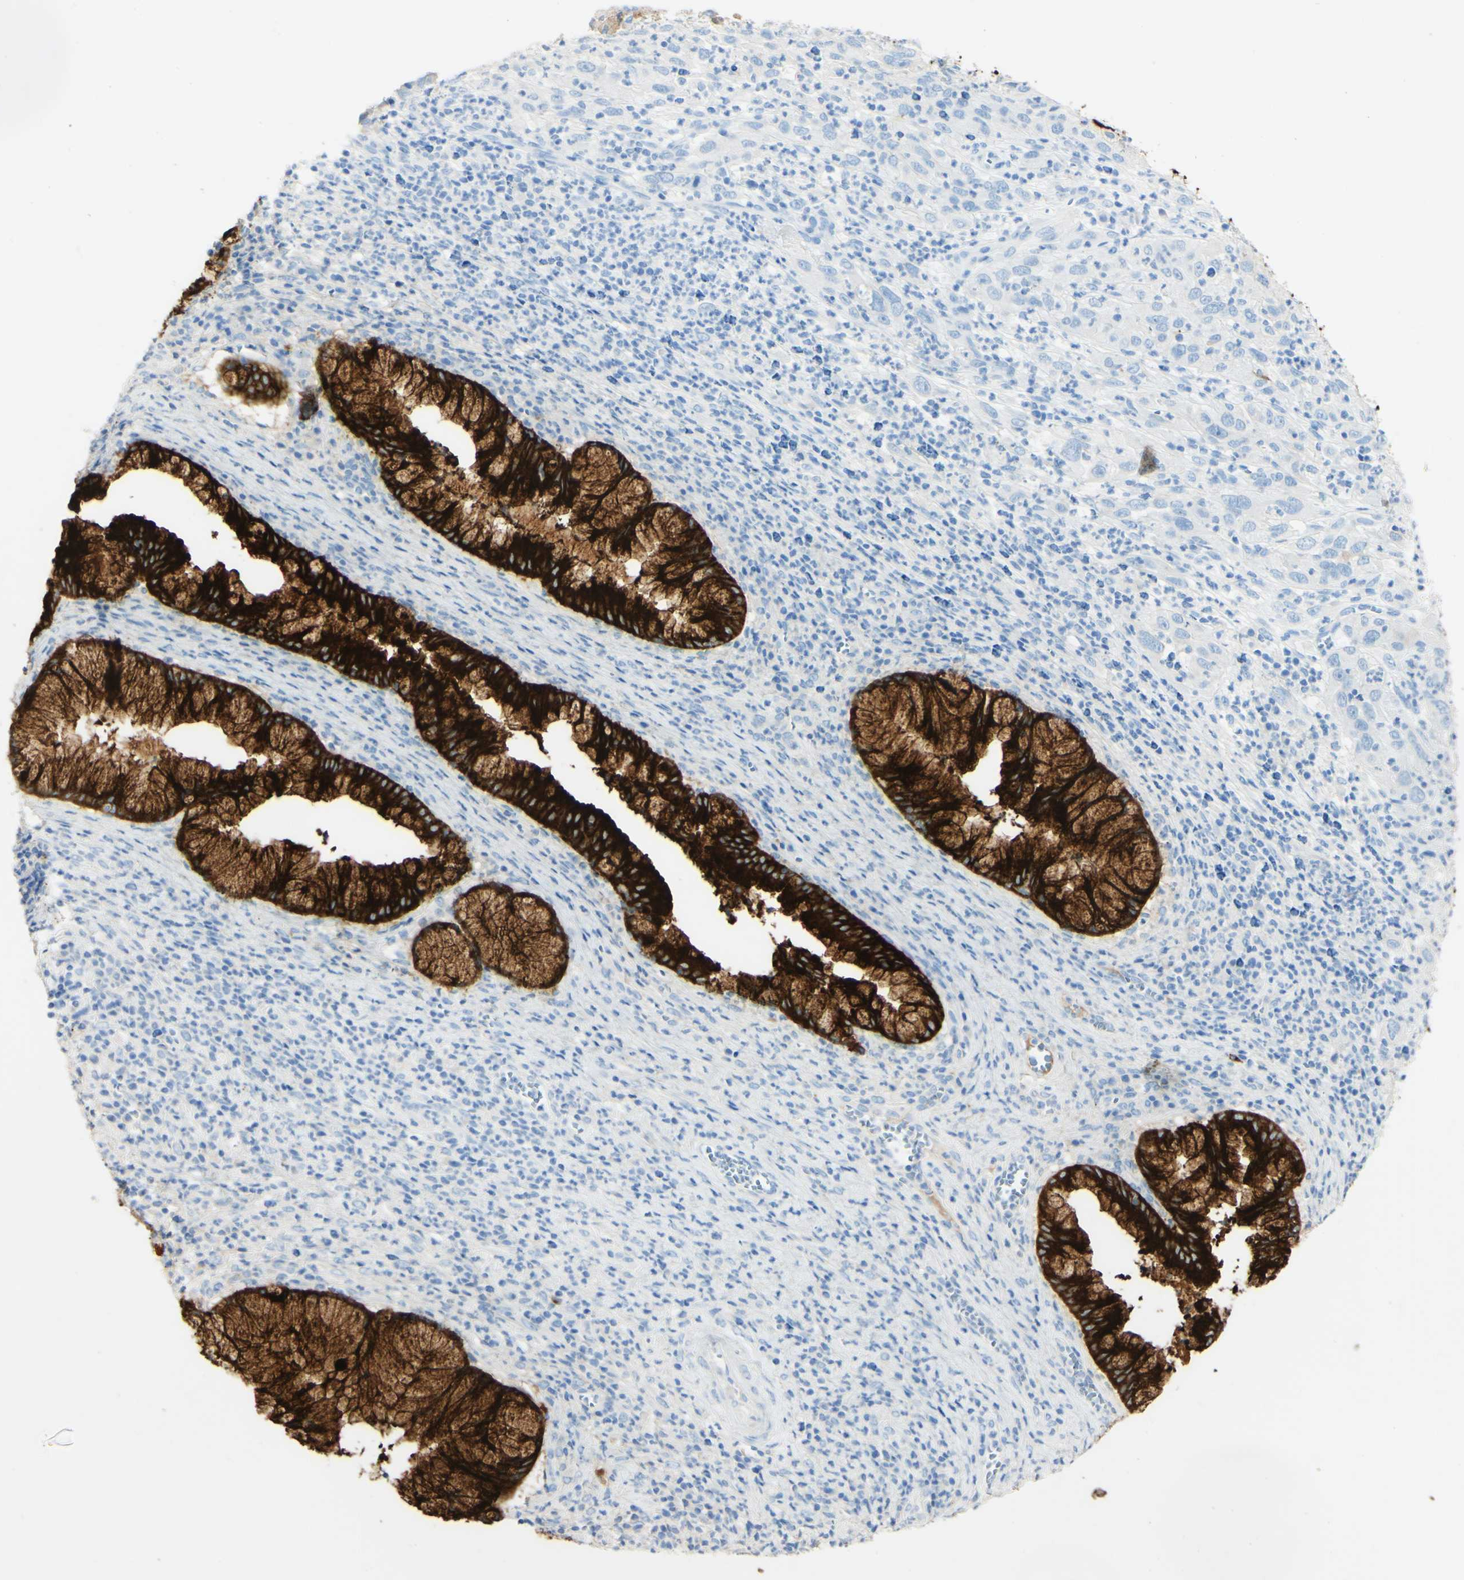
{"staining": {"intensity": "strong", "quantity": "<25%", "location": "cytoplasmic/membranous"}, "tissue": "cervical cancer", "cell_type": "Tumor cells", "image_type": "cancer", "snomed": [{"axis": "morphology", "description": "Squamous cell carcinoma, NOS"}, {"axis": "topography", "description": "Cervix"}], "caption": "Protein expression analysis of human cervical cancer reveals strong cytoplasmic/membranous positivity in about <25% of tumor cells.", "gene": "PIGR", "patient": {"sex": "female", "age": 32}}